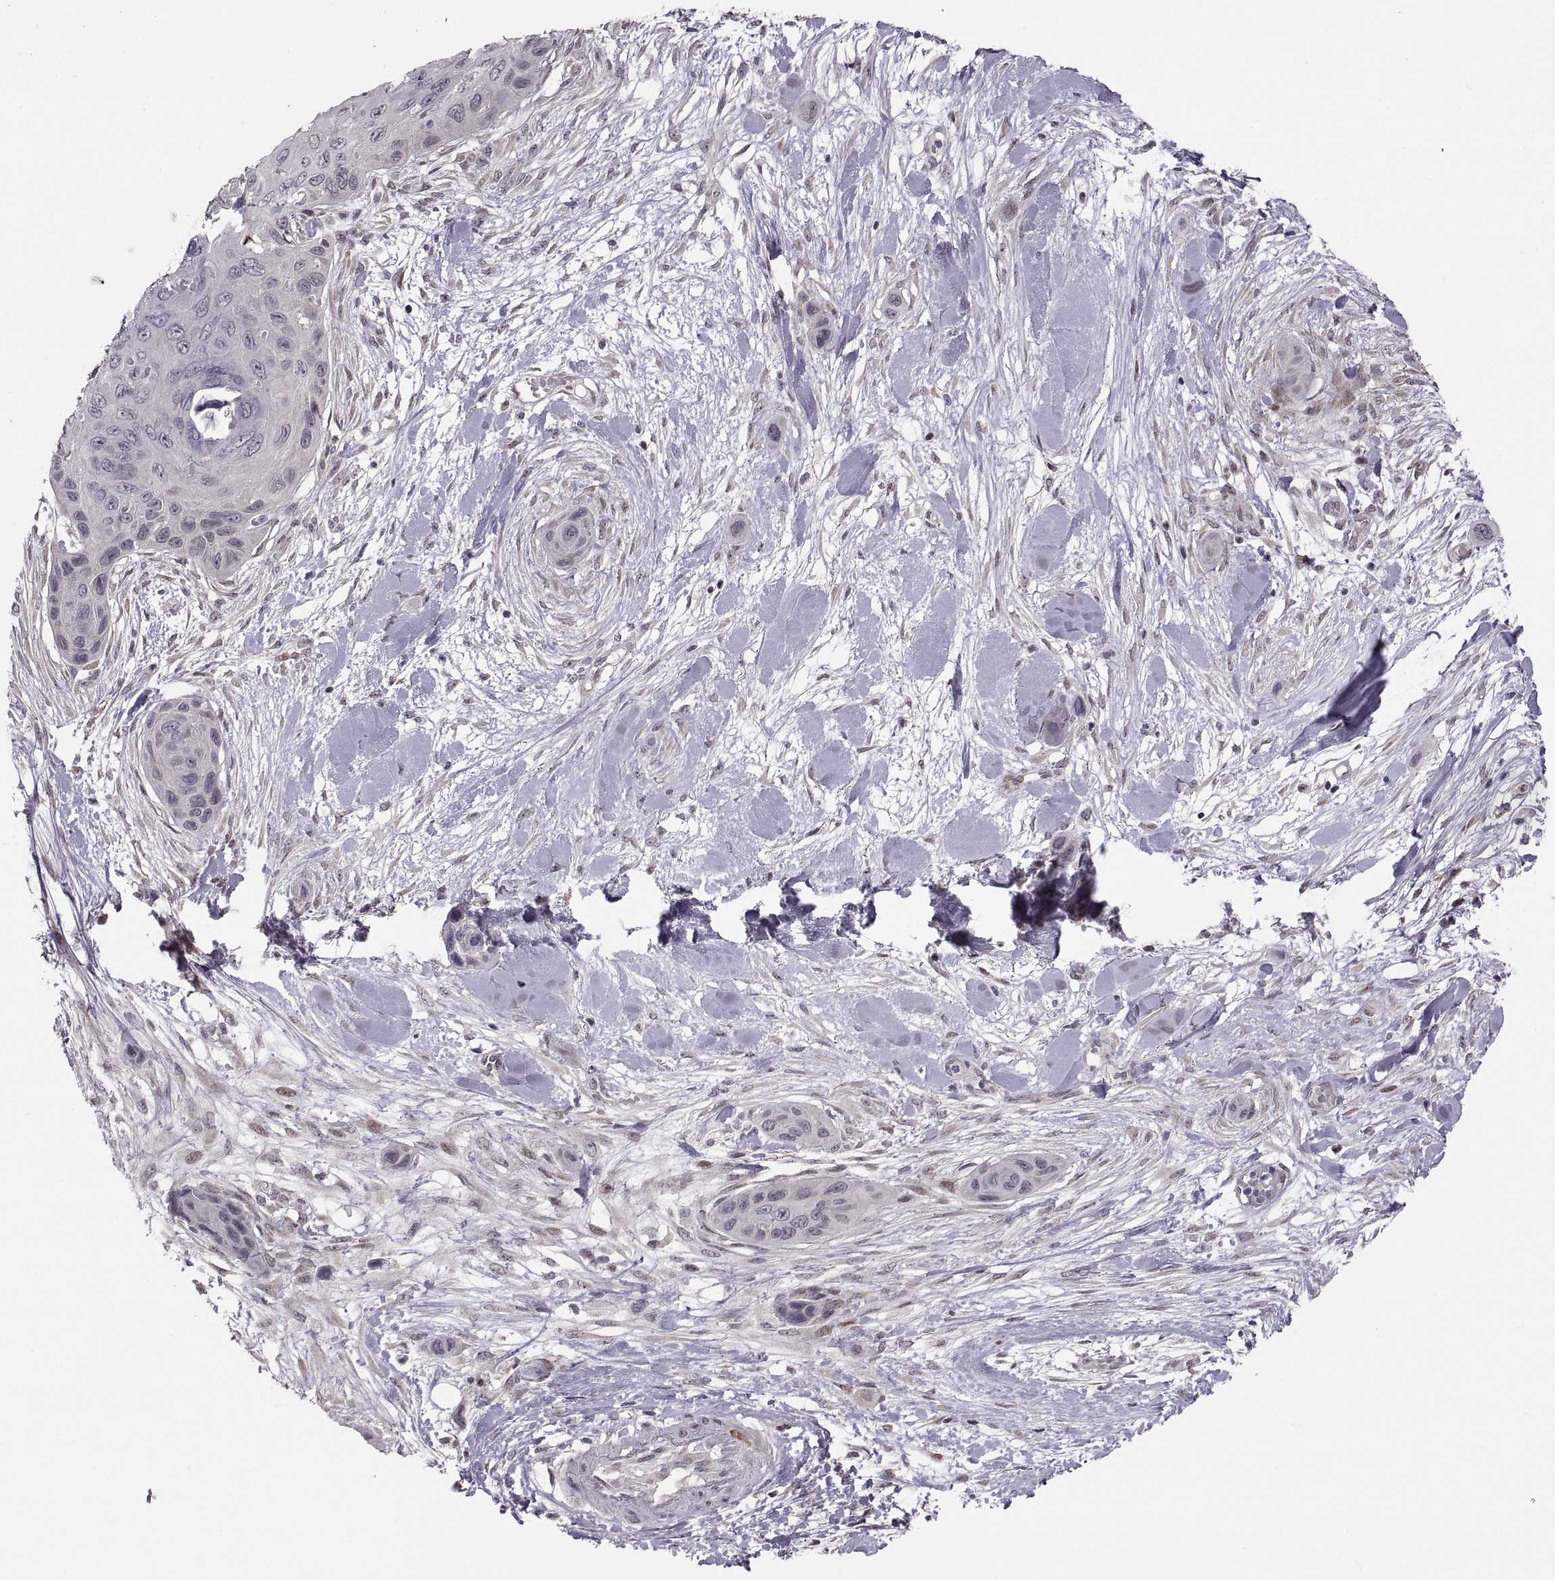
{"staining": {"intensity": "moderate", "quantity": "<25%", "location": "nuclear"}, "tissue": "skin cancer", "cell_type": "Tumor cells", "image_type": "cancer", "snomed": [{"axis": "morphology", "description": "Squamous cell carcinoma, NOS"}, {"axis": "topography", "description": "Skin"}], "caption": "Skin cancer (squamous cell carcinoma) stained for a protein (brown) displays moderate nuclear positive positivity in approximately <25% of tumor cells.", "gene": "SNAI1", "patient": {"sex": "male", "age": 82}}